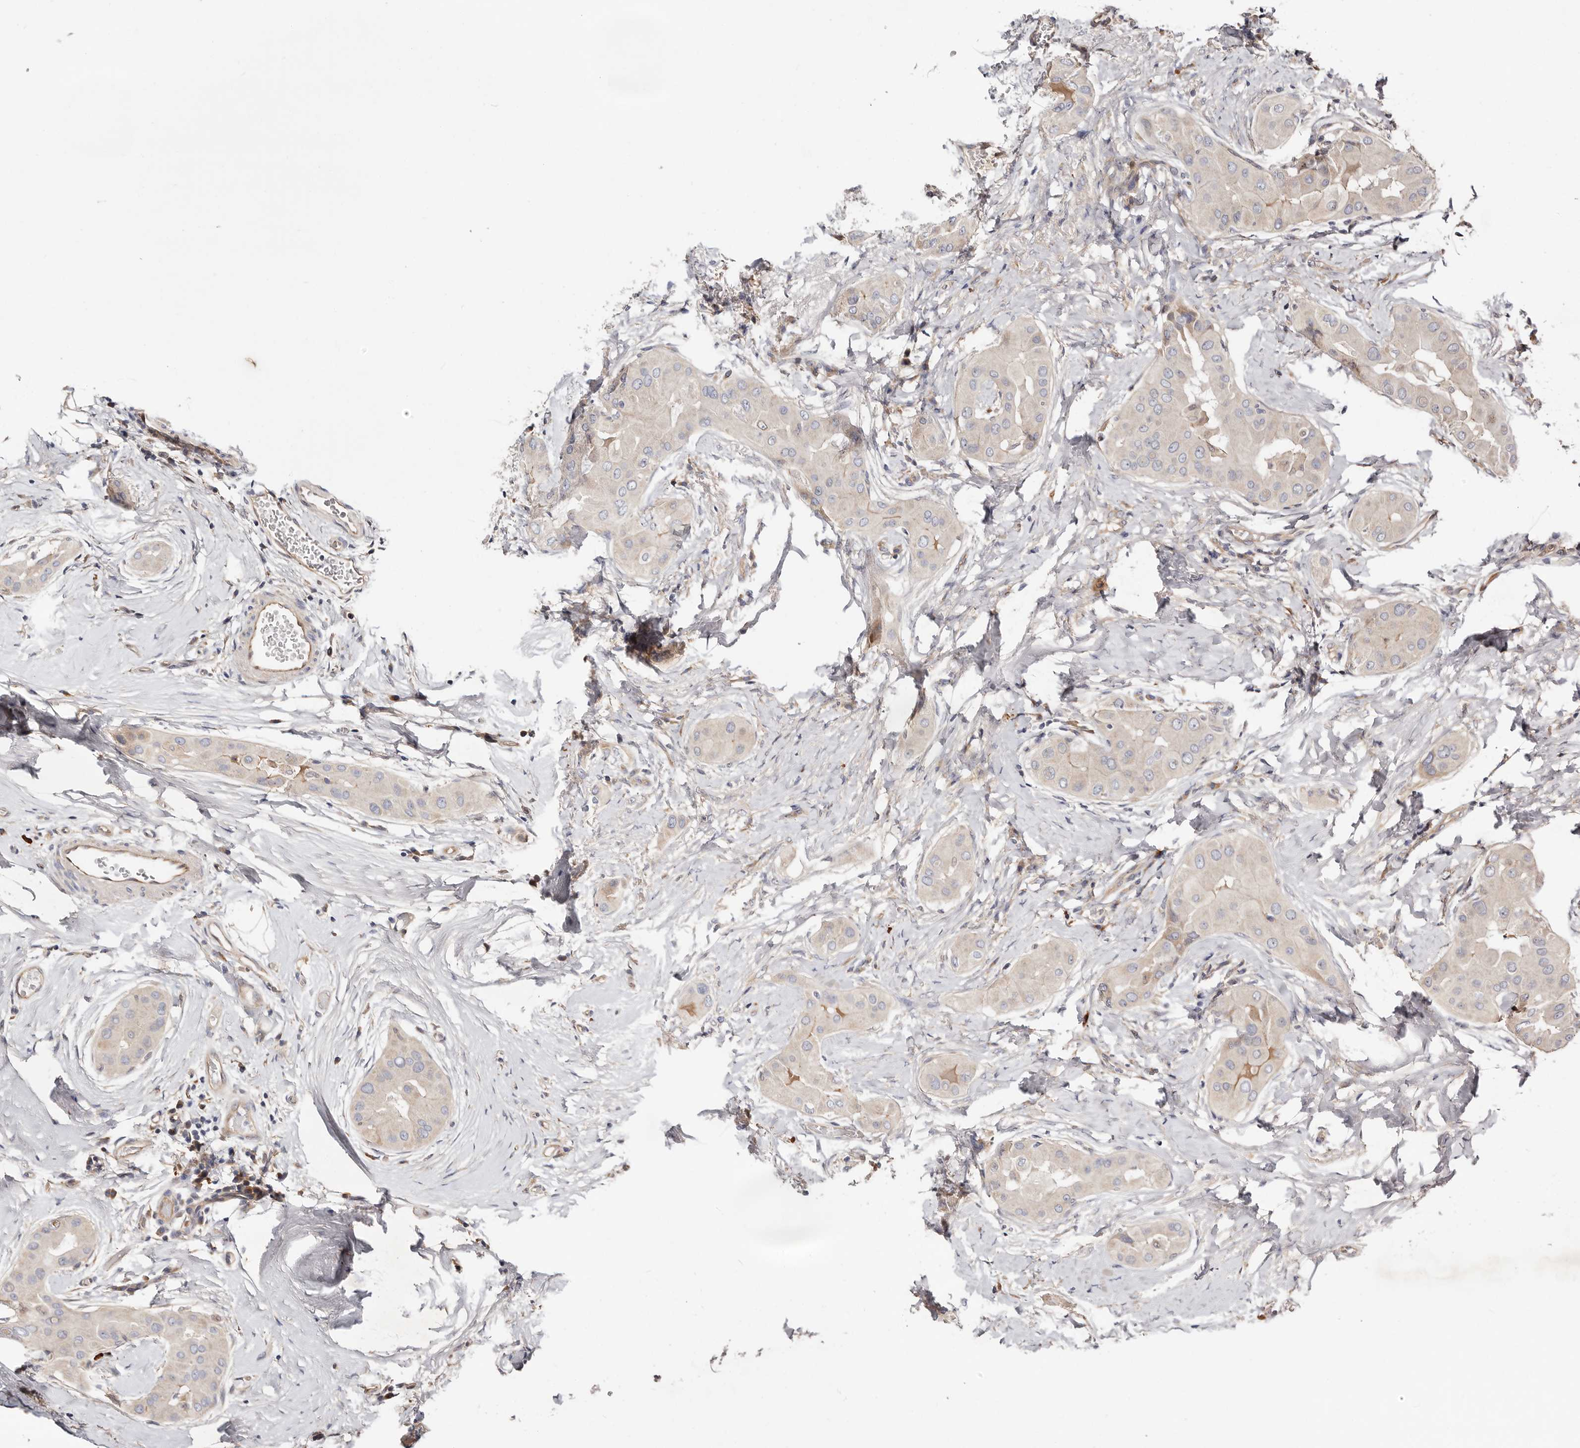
{"staining": {"intensity": "negative", "quantity": "none", "location": "none"}, "tissue": "thyroid cancer", "cell_type": "Tumor cells", "image_type": "cancer", "snomed": [{"axis": "morphology", "description": "Papillary adenocarcinoma, NOS"}, {"axis": "topography", "description": "Thyroid gland"}], "caption": "DAB (3,3'-diaminobenzidine) immunohistochemical staining of thyroid cancer displays no significant staining in tumor cells.", "gene": "MACF1", "patient": {"sex": "male", "age": 33}}